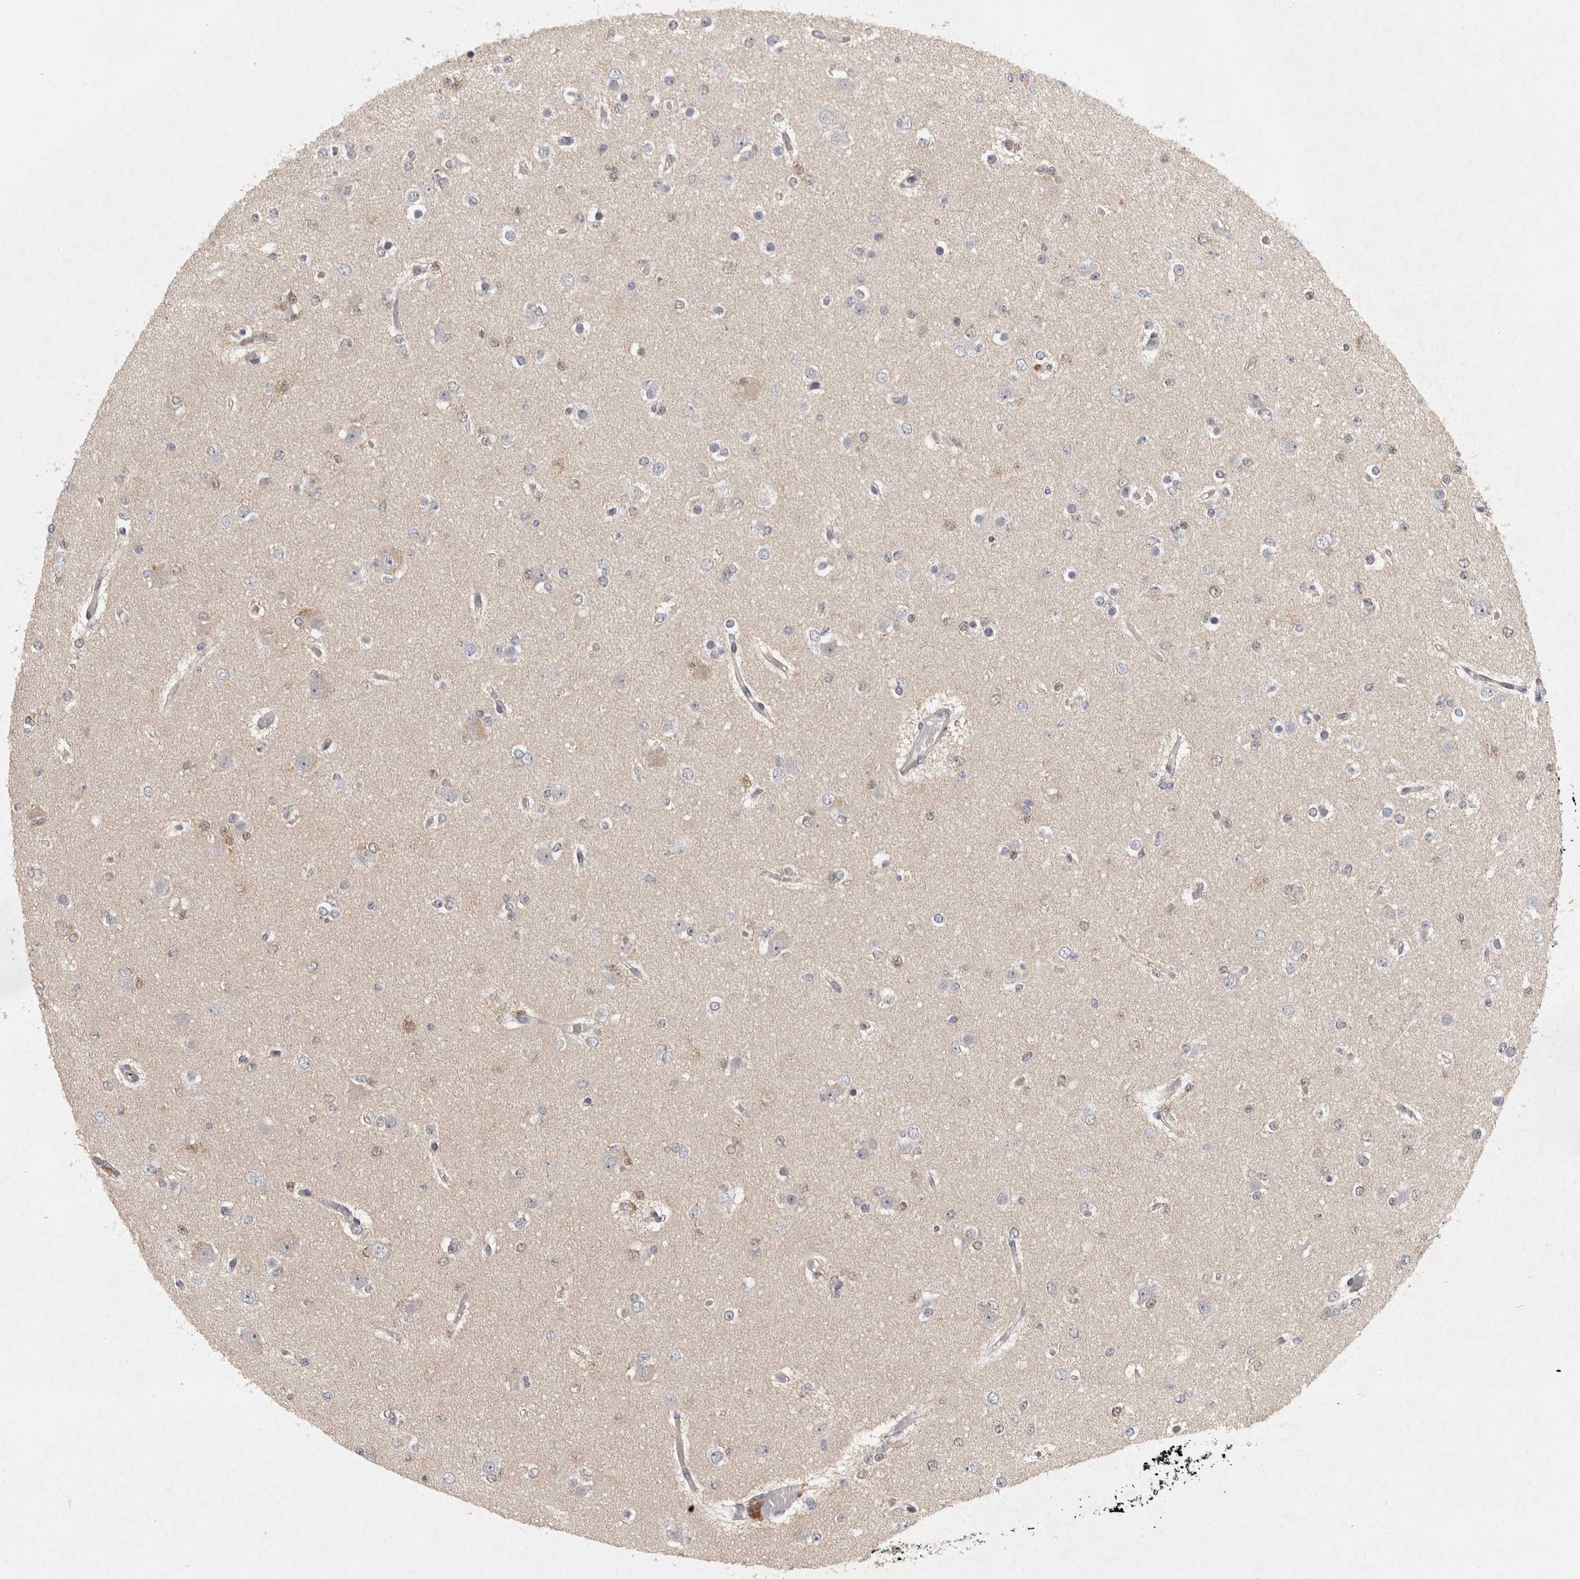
{"staining": {"intensity": "weak", "quantity": "<25%", "location": "cytoplasmic/membranous"}, "tissue": "glioma", "cell_type": "Tumor cells", "image_type": "cancer", "snomed": [{"axis": "morphology", "description": "Glioma, malignant, Low grade"}, {"axis": "topography", "description": "Brain"}], "caption": "IHC photomicrograph of malignant glioma (low-grade) stained for a protein (brown), which reveals no positivity in tumor cells.", "gene": "ACAT2", "patient": {"sex": "female", "age": 22}}